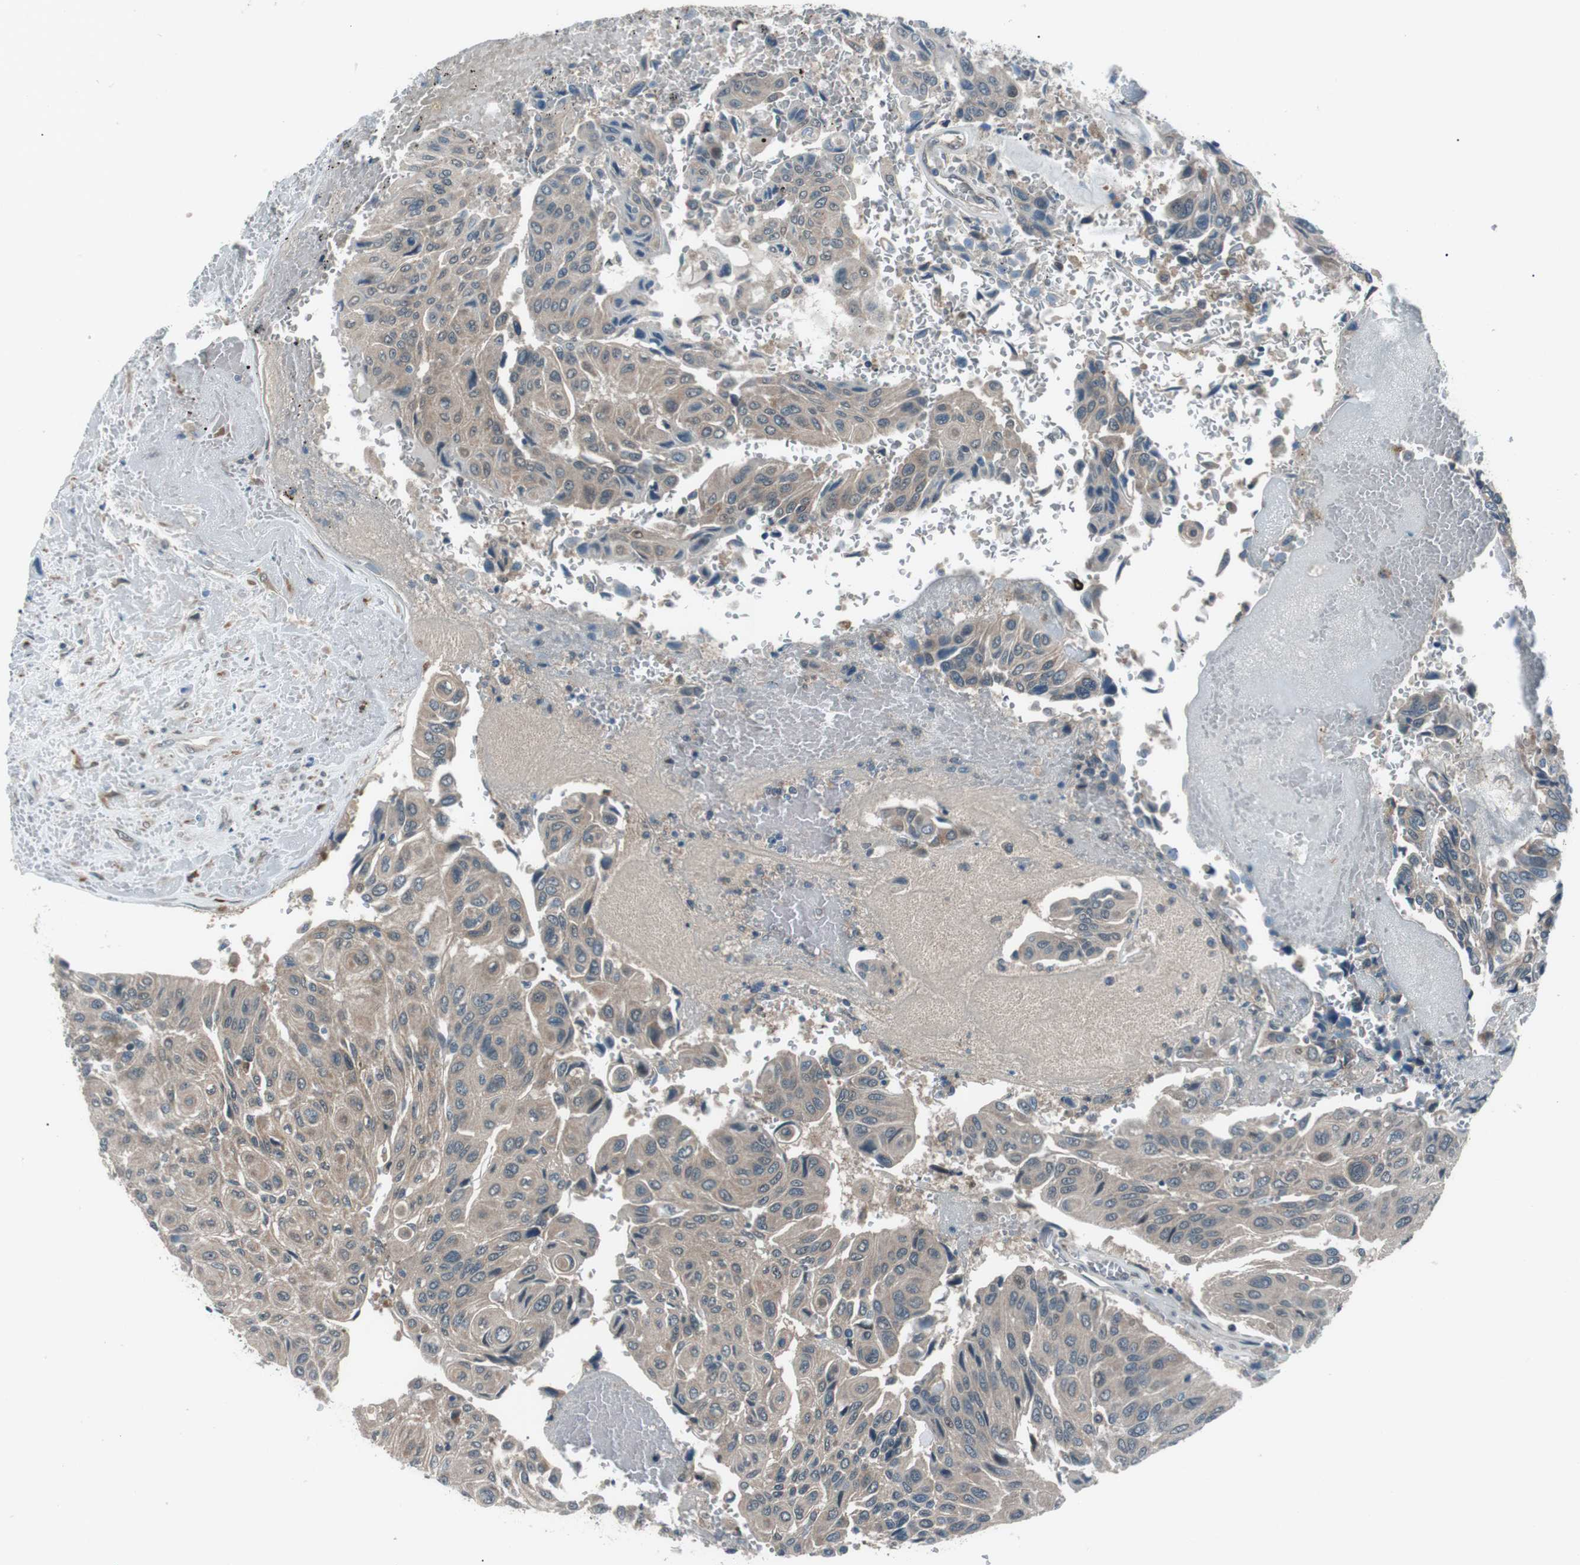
{"staining": {"intensity": "weak", "quantity": ">75%", "location": "cytoplasmic/membranous"}, "tissue": "urothelial cancer", "cell_type": "Tumor cells", "image_type": "cancer", "snomed": [{"axis": "morphology", "description": "Urothelial carcinoma, High grade"}, {"axis": "topography", "description": "Urinary bladder"}], "caption": "Immunohistochemistry (DAB (3,3'-diaminobenzidine)) staining of human urothelial carcinoma (high-grade) reveals weak cytoplasmic/membranous protein expression in about >75% of tumor cells.", "gene": "LRIG2", "patient": {"sex": "male", "age": 66}}